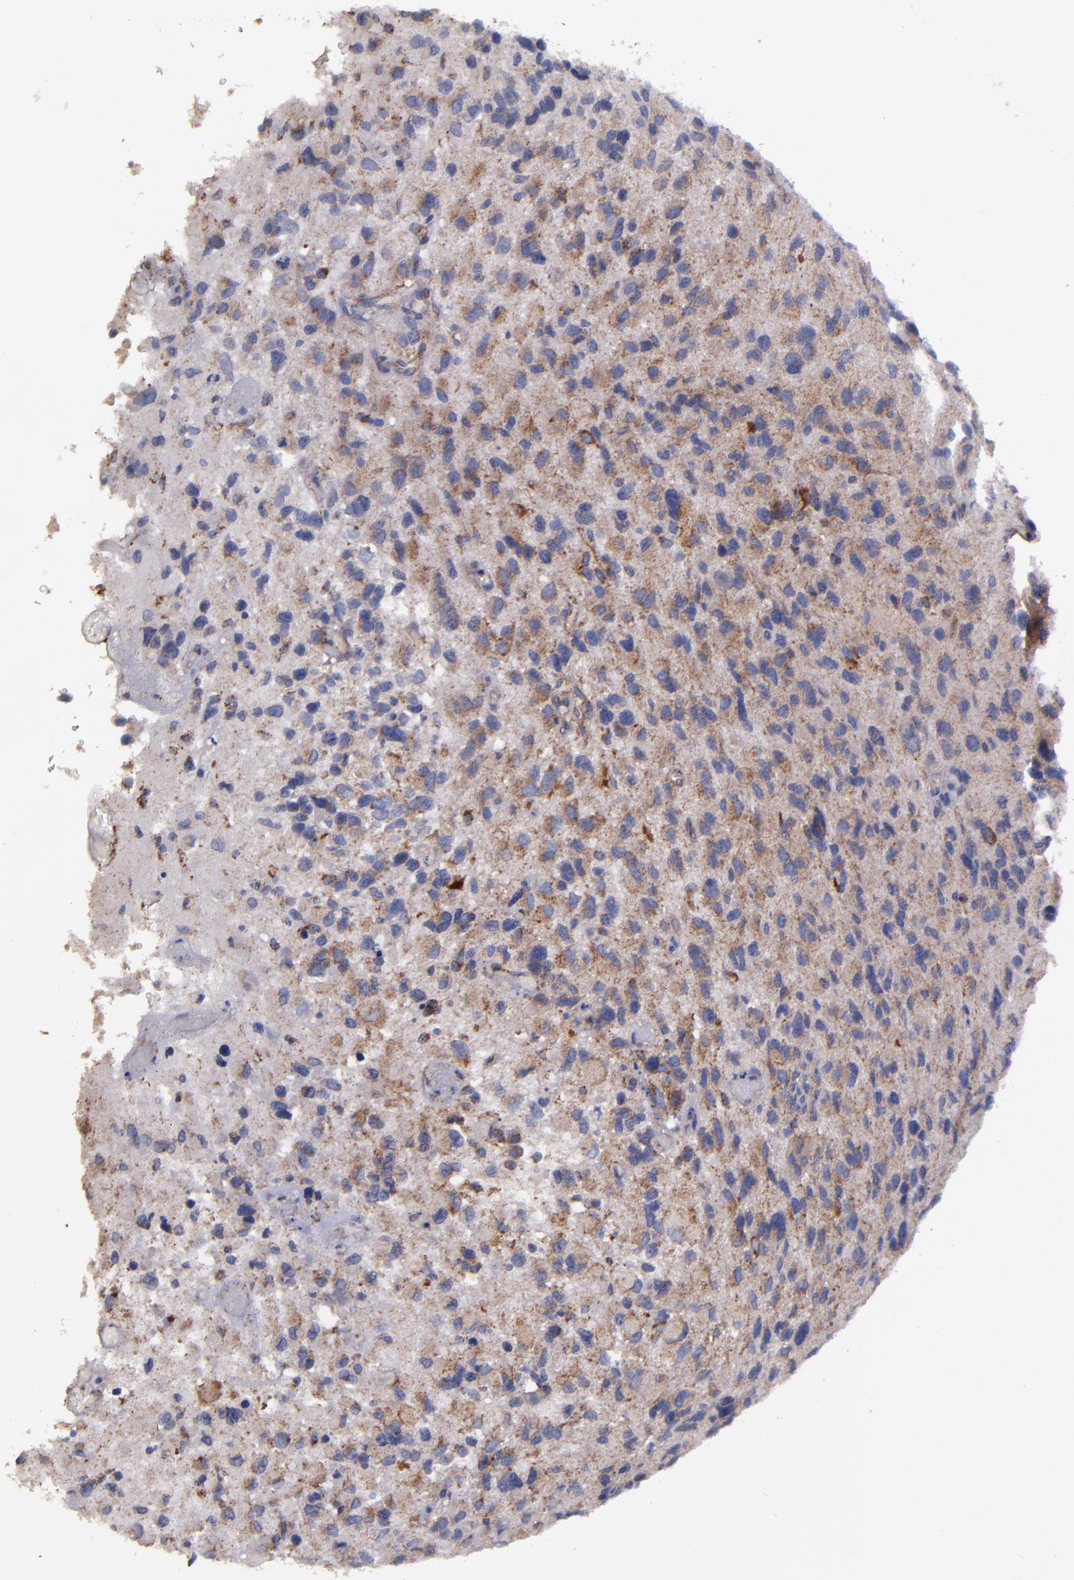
{"staining": {"intensity": "moderate", "quantity": ">75%", "location": "cytoplasmic/membranous"}, "tissue": "glioma", "cell_type": "Tumor cells", "image_type": "cancer", "snomed": [{"axis": "morphology", "description": "Glioma, malignant, High grade"}, {"axis": "topography", "description": "Brain"}], "caption": "Immunohistochemistry (IHC) image of neoplastic tissue: malignant high-grade glioma stained using immunohistochemistry (IHC) exhibits medium levels of moderate protein expression localized specifically in the cytoplasmic/membranous of tumor cells, appearing as a cytoplasmic/membranous brown color.", "gene": "CLTA", "patient": {"sex": "male", "age": 69}}